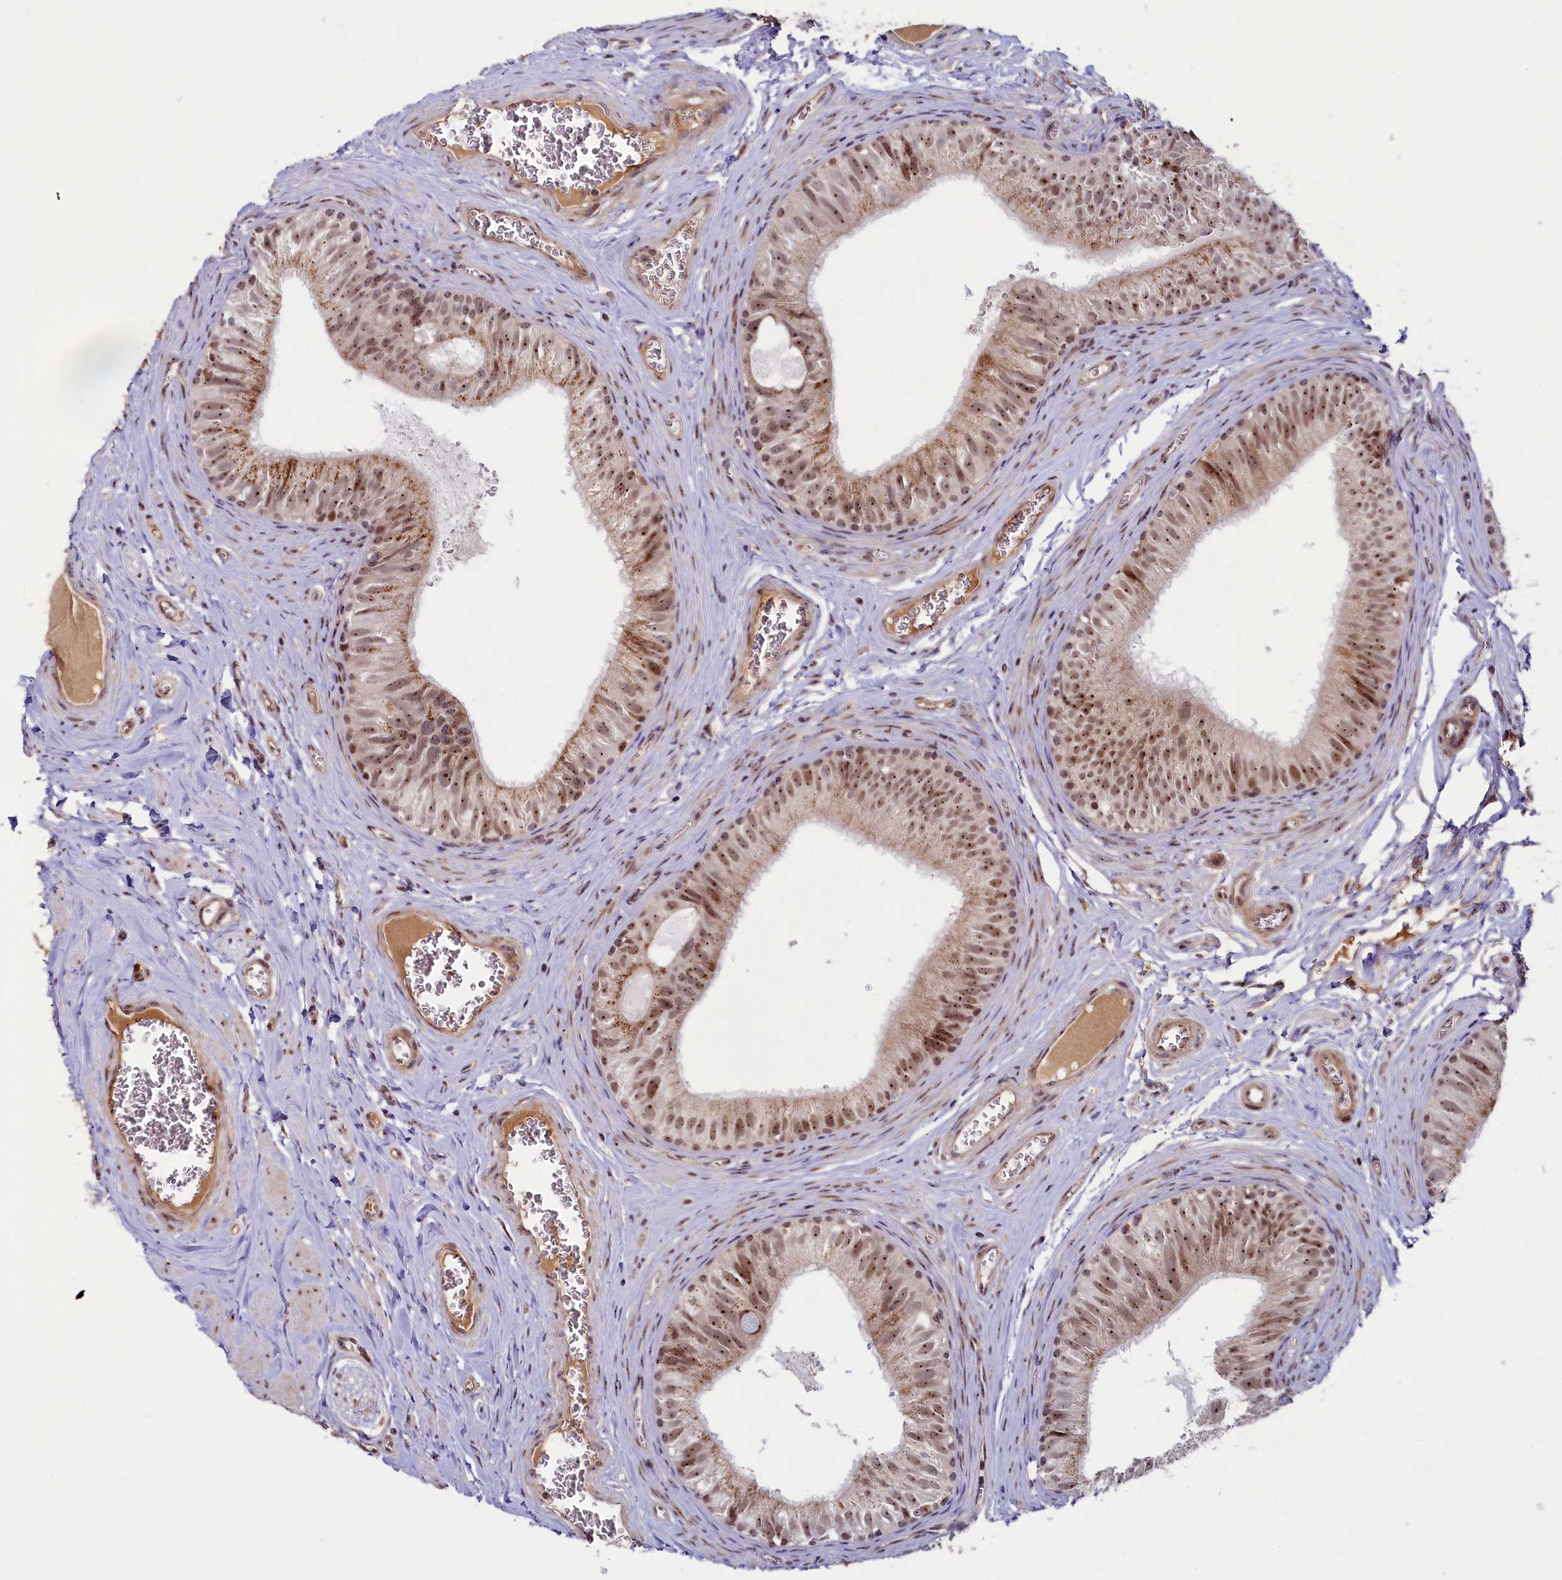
{"staining": {"intensity": "moderate", "quantity": ">75%", "location": "cytoplasmic/membranous,nuclear"}, "tissue": "epididymis", "cell_type": "Glandular cells", "image_type": "normal", "snomed": [{"axis": "morphology", "description": "Normal tissue, NOS"}, {"axis": "topography", "description": "Epididymis"}], "caption": "Immunohistochemistry histopathology image of benign human epididymis stained for a protein (brown), which exhibits medium levels of moderate cytoplasmic/membranous,nuclear positivity in about >75% of glandular cells.", "gene": "TCOF1", "patient": {"sex": "male", "age": 42}}